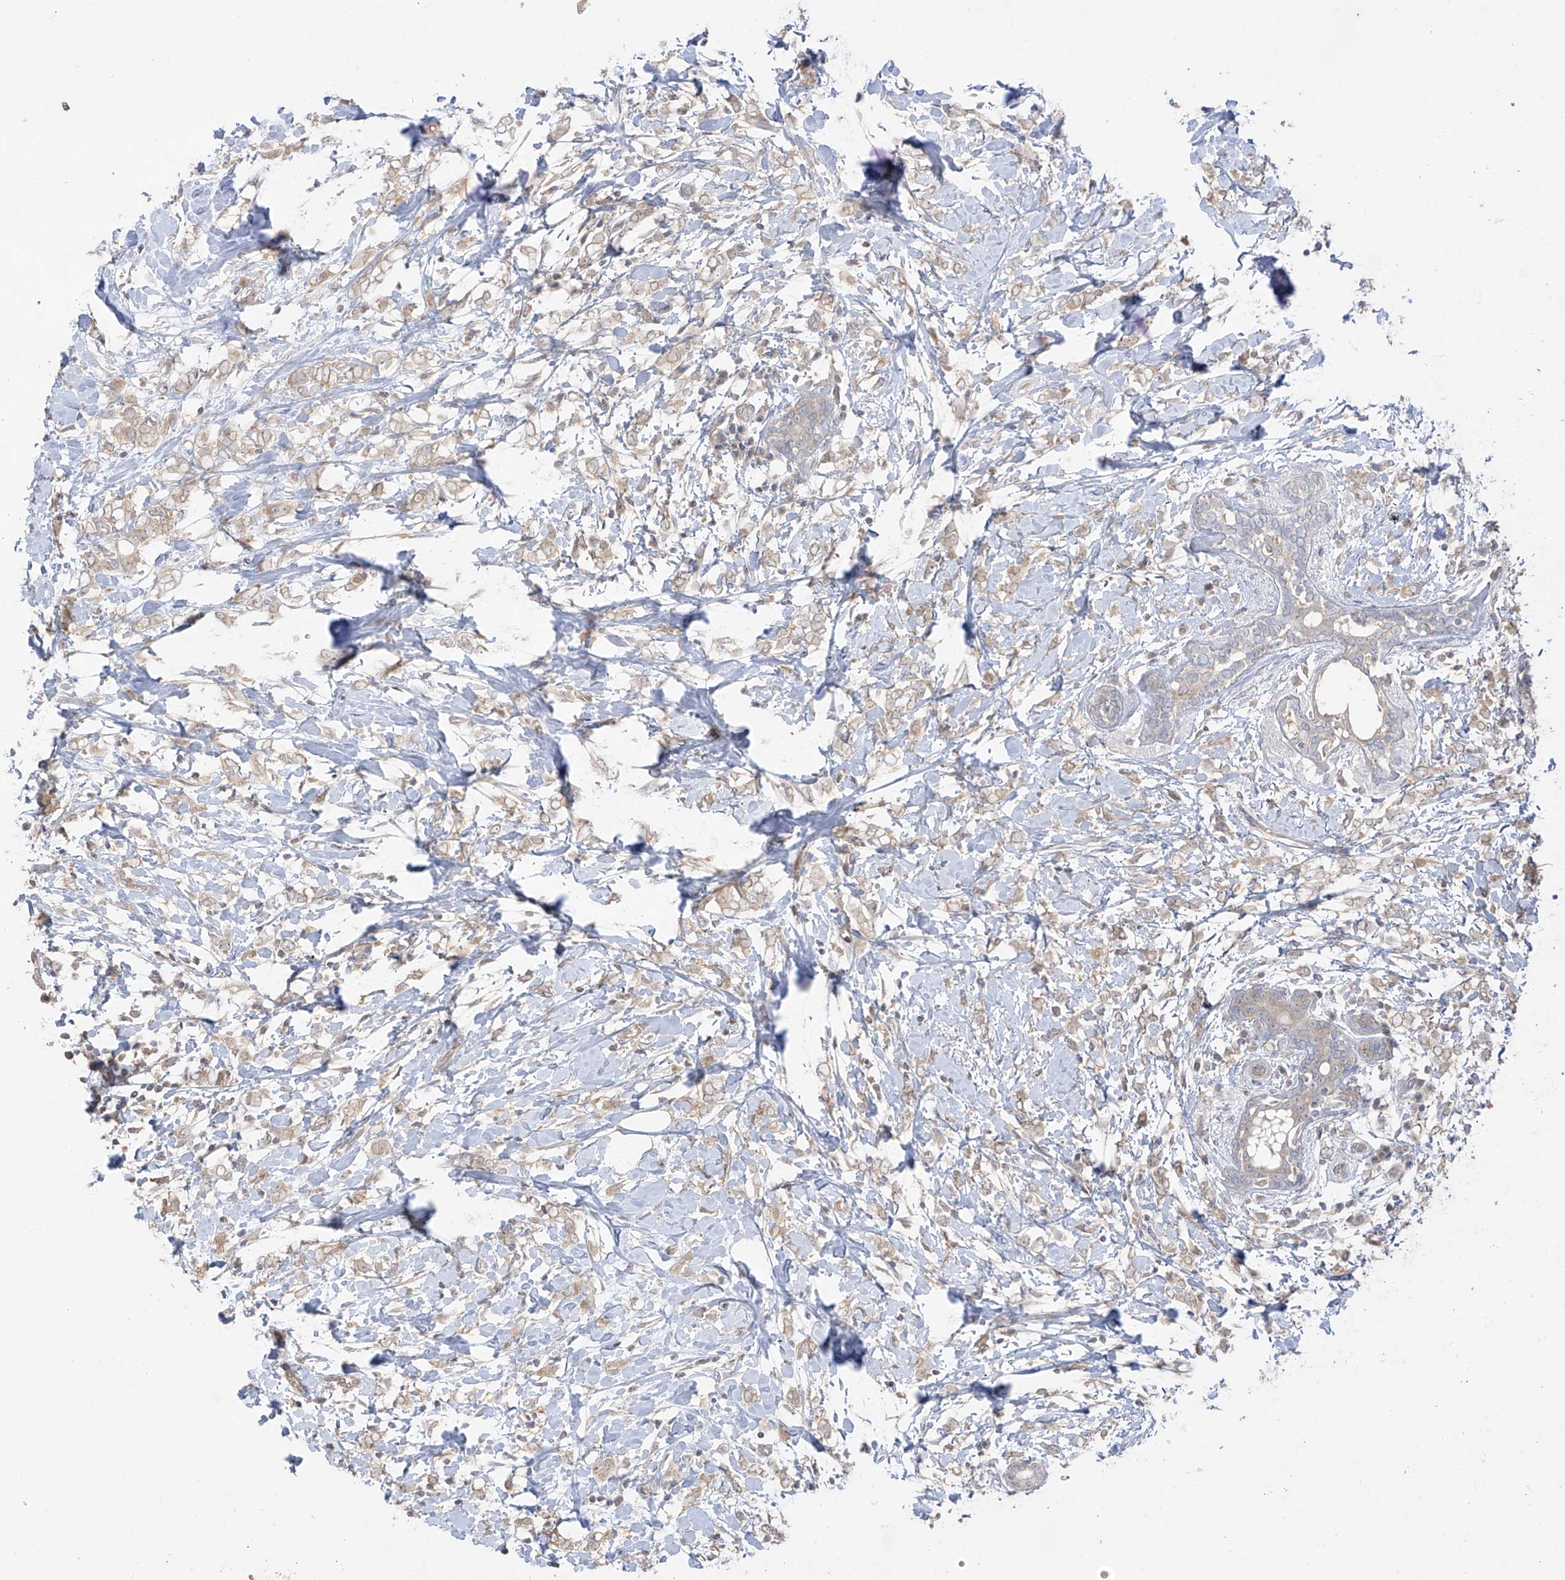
{"staining": {"intensity": "weak", "quantity": "25%-75%", "location": "cytoplasmic/membranous"}, "tissue": "breast cancer", "cell_type": "Tumor cells", "image_type": "cancer", "snomed": [{"axis": "morphology", "description": "Normal tissue, NOS"}, {"axis": "morphology", "description": "Lobular carcinoma"}, {"axis": "topography", "description": "Breast"}], "caption": "Immunohistochemical staining of human breast lobular carcinoma demonstrates low levels of weak cytoplasmic/membranous staining in about 25%-75% of tumor cells.", "gene": "ANGEL2", "patient": {"sex": "female", "age": 47}}